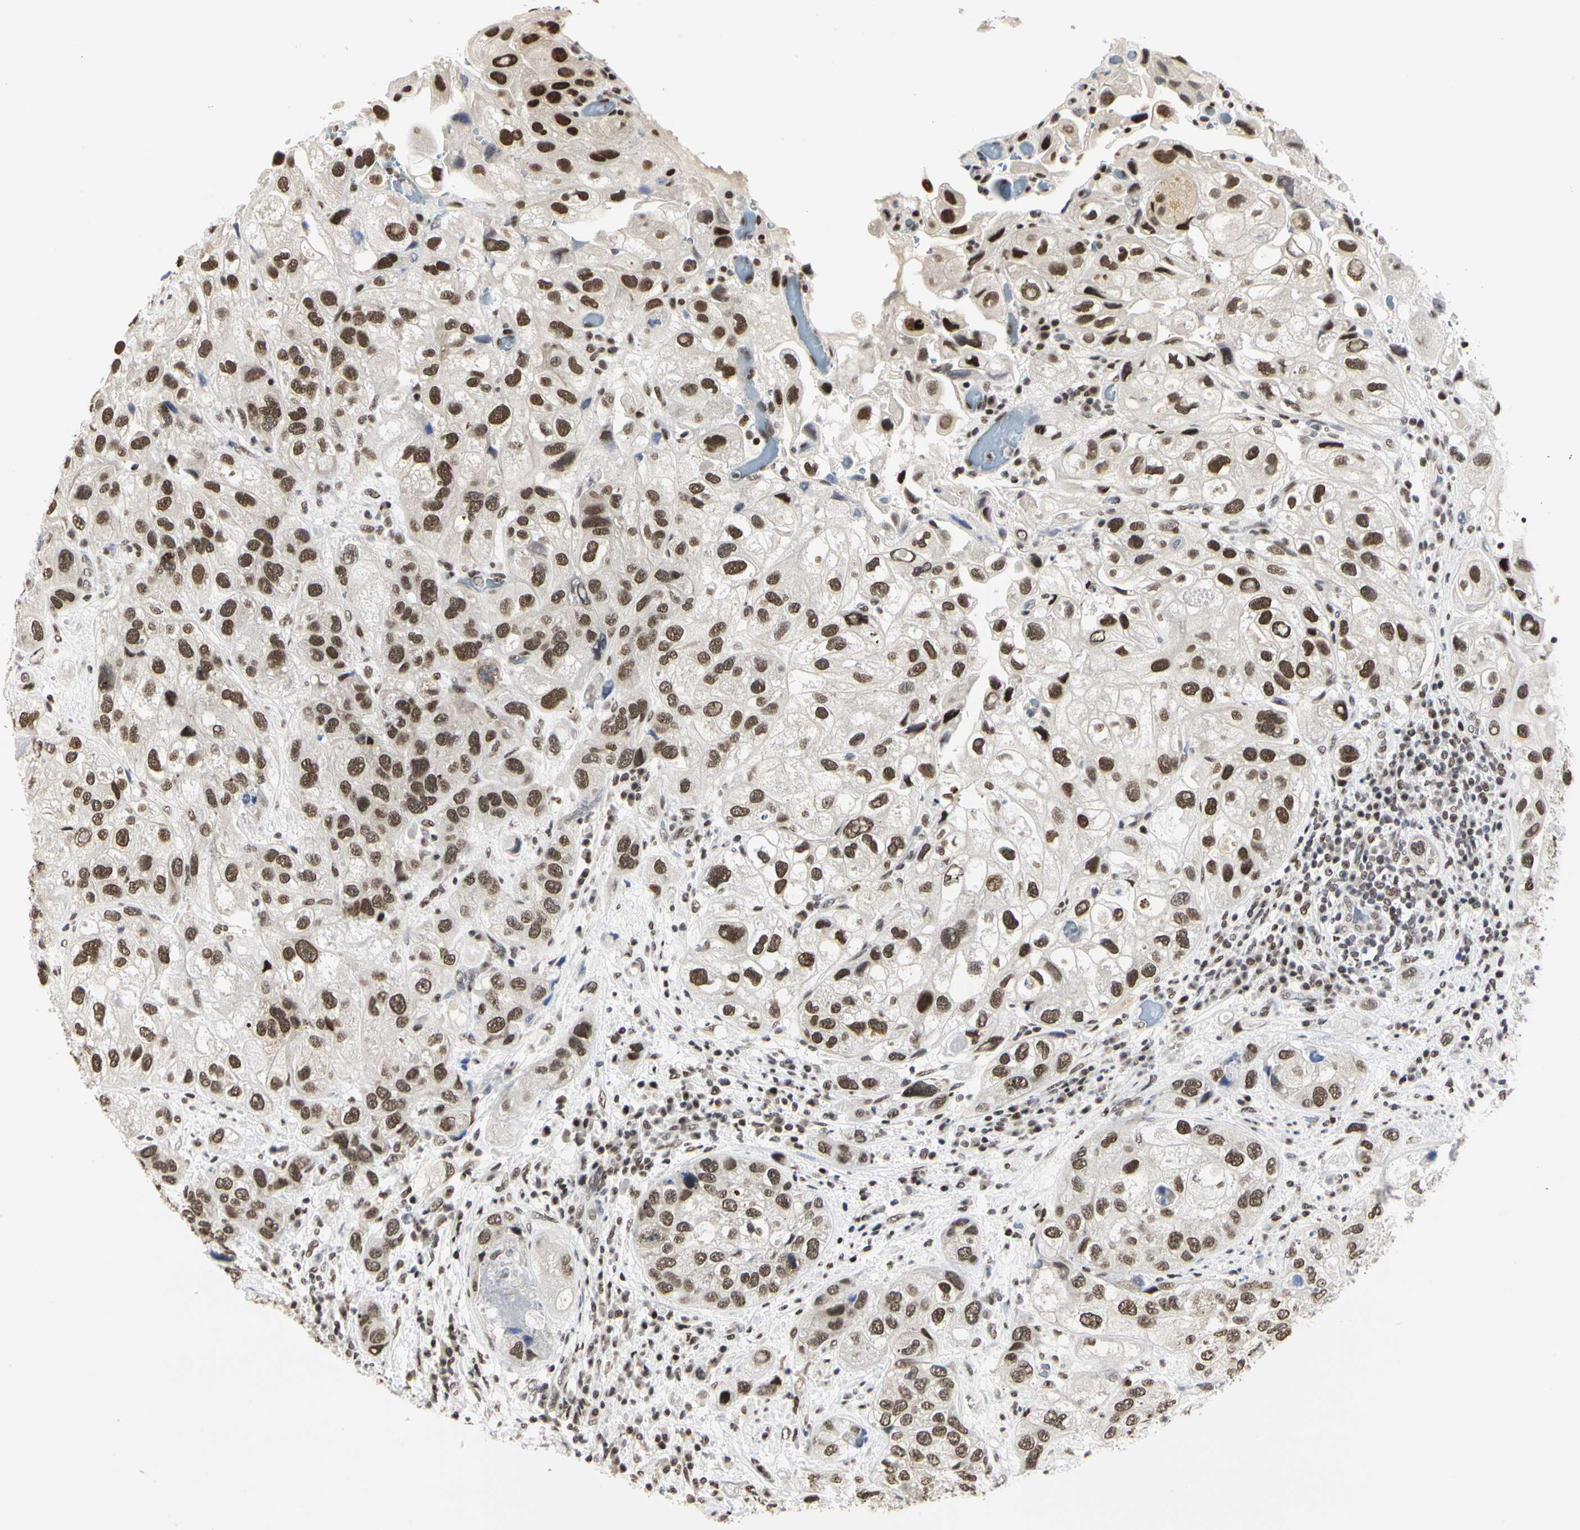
{"staining": {"intensity": "moderate", "quantity": ">75%", "location": "nuclear"}, "tissue": "urothelial cancer", "cell_type": "Tumor cells", "image_type": "cancer", "snomed": [{"axis": "morphology", "description": "Urothelial carcinoma, High grade"}, {"axis": "topography", "description": "Urinary bladder"}], "caption": "An image showing moderate nuclear positivity in about >75% of tumor cells in urothelial cancer, as visualized by brown immunohistochemical staining.", "gene": "PRMT3", "patient": {"sex": "female", "age": 64}}